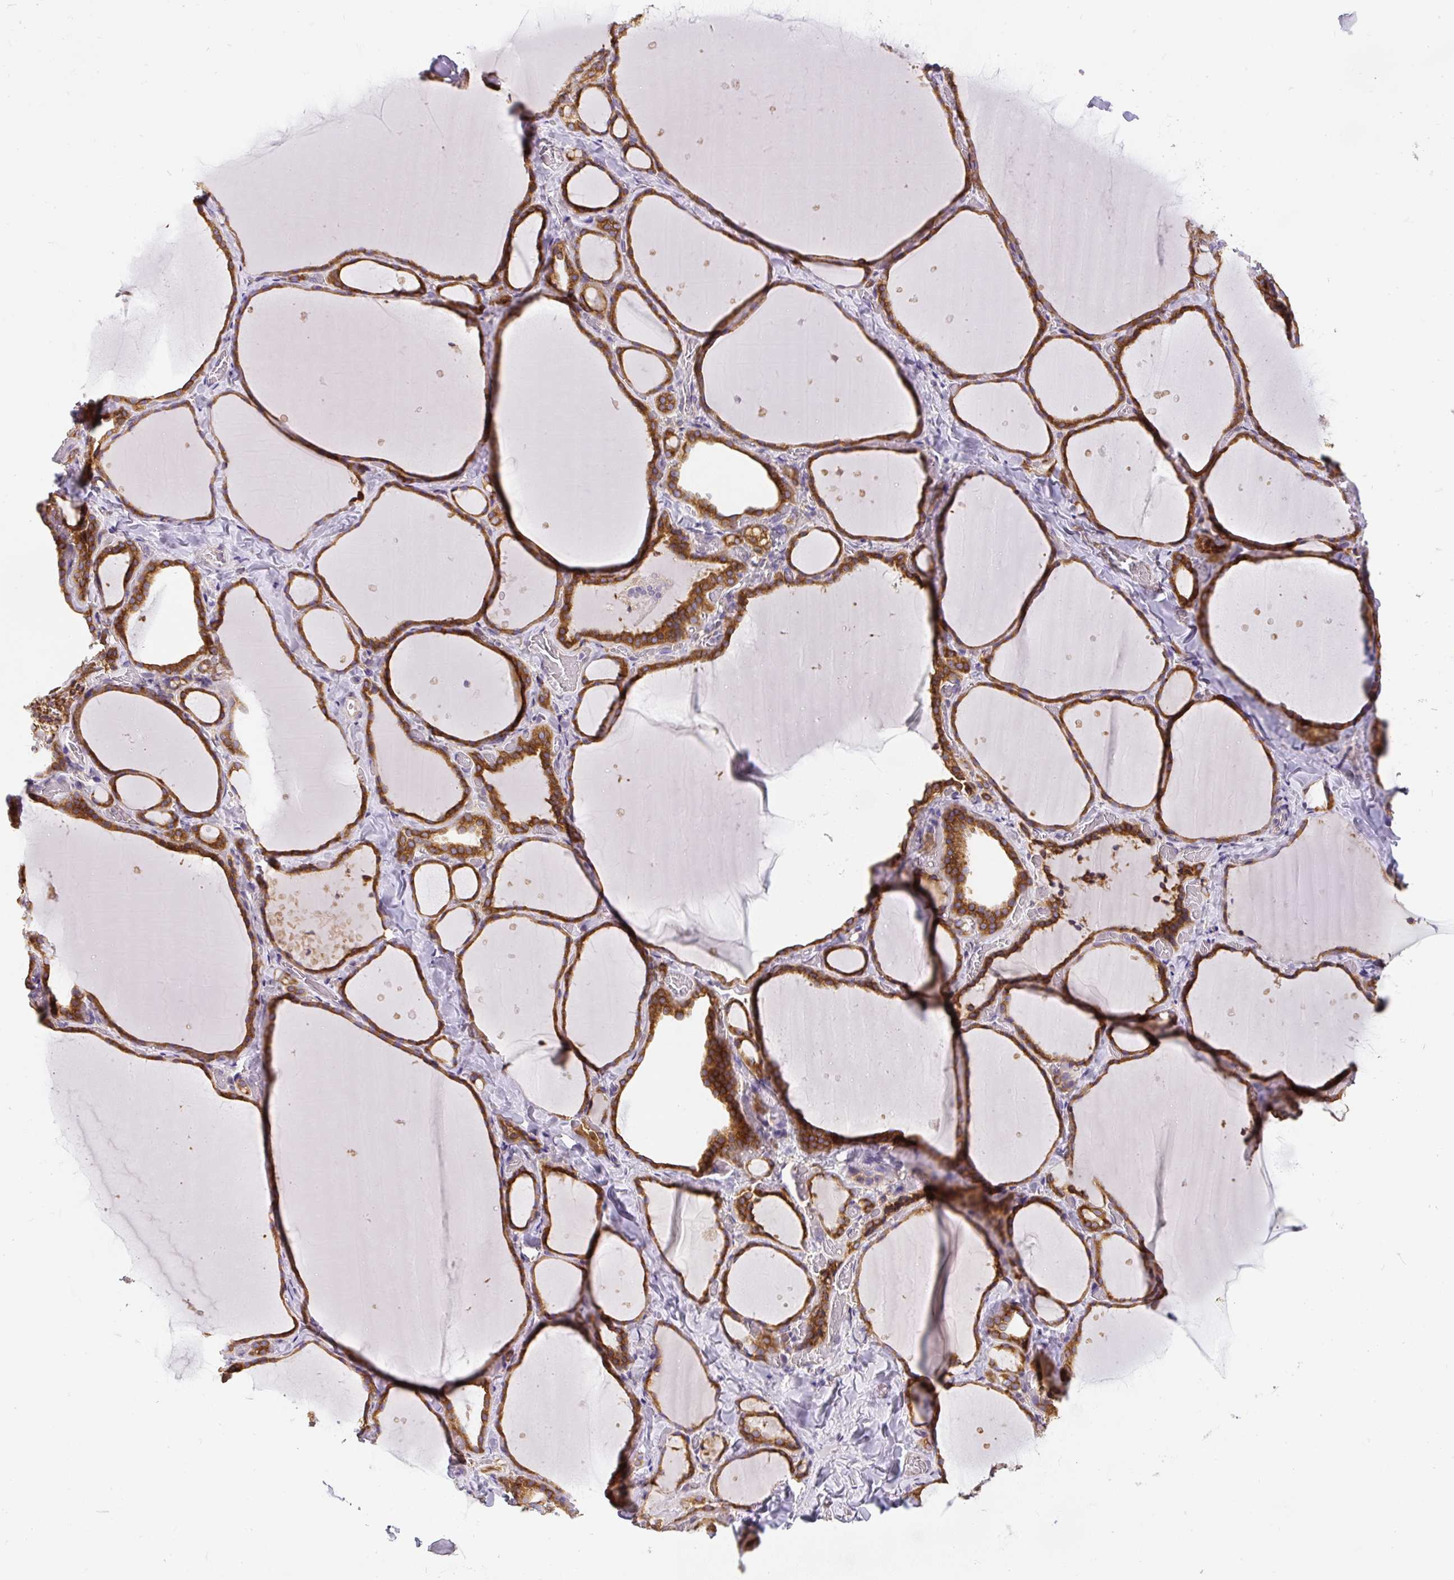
{"staining": {"intensity": "strong", "quantity": ">75%", "location": "cytoplasmic/membranous"}, "tissue": "thyroid gland", "cell_type": "Glandular cells", "image_type": "normal", "snomed": [{"axis": "morphology", "description": "Normal tissue, NOS"}, {"axis": "topography", "description": "Thyroid gland"}], "caption": "A micrograph showing strong cytoplasmic/membranous positivity in approximately >75% of glandular cells in benign thyroid gland, as visualized by brown immunohistochemical staining.", "gene": "CYP20A1", "patient": {"sex": "female", "age": 36}}